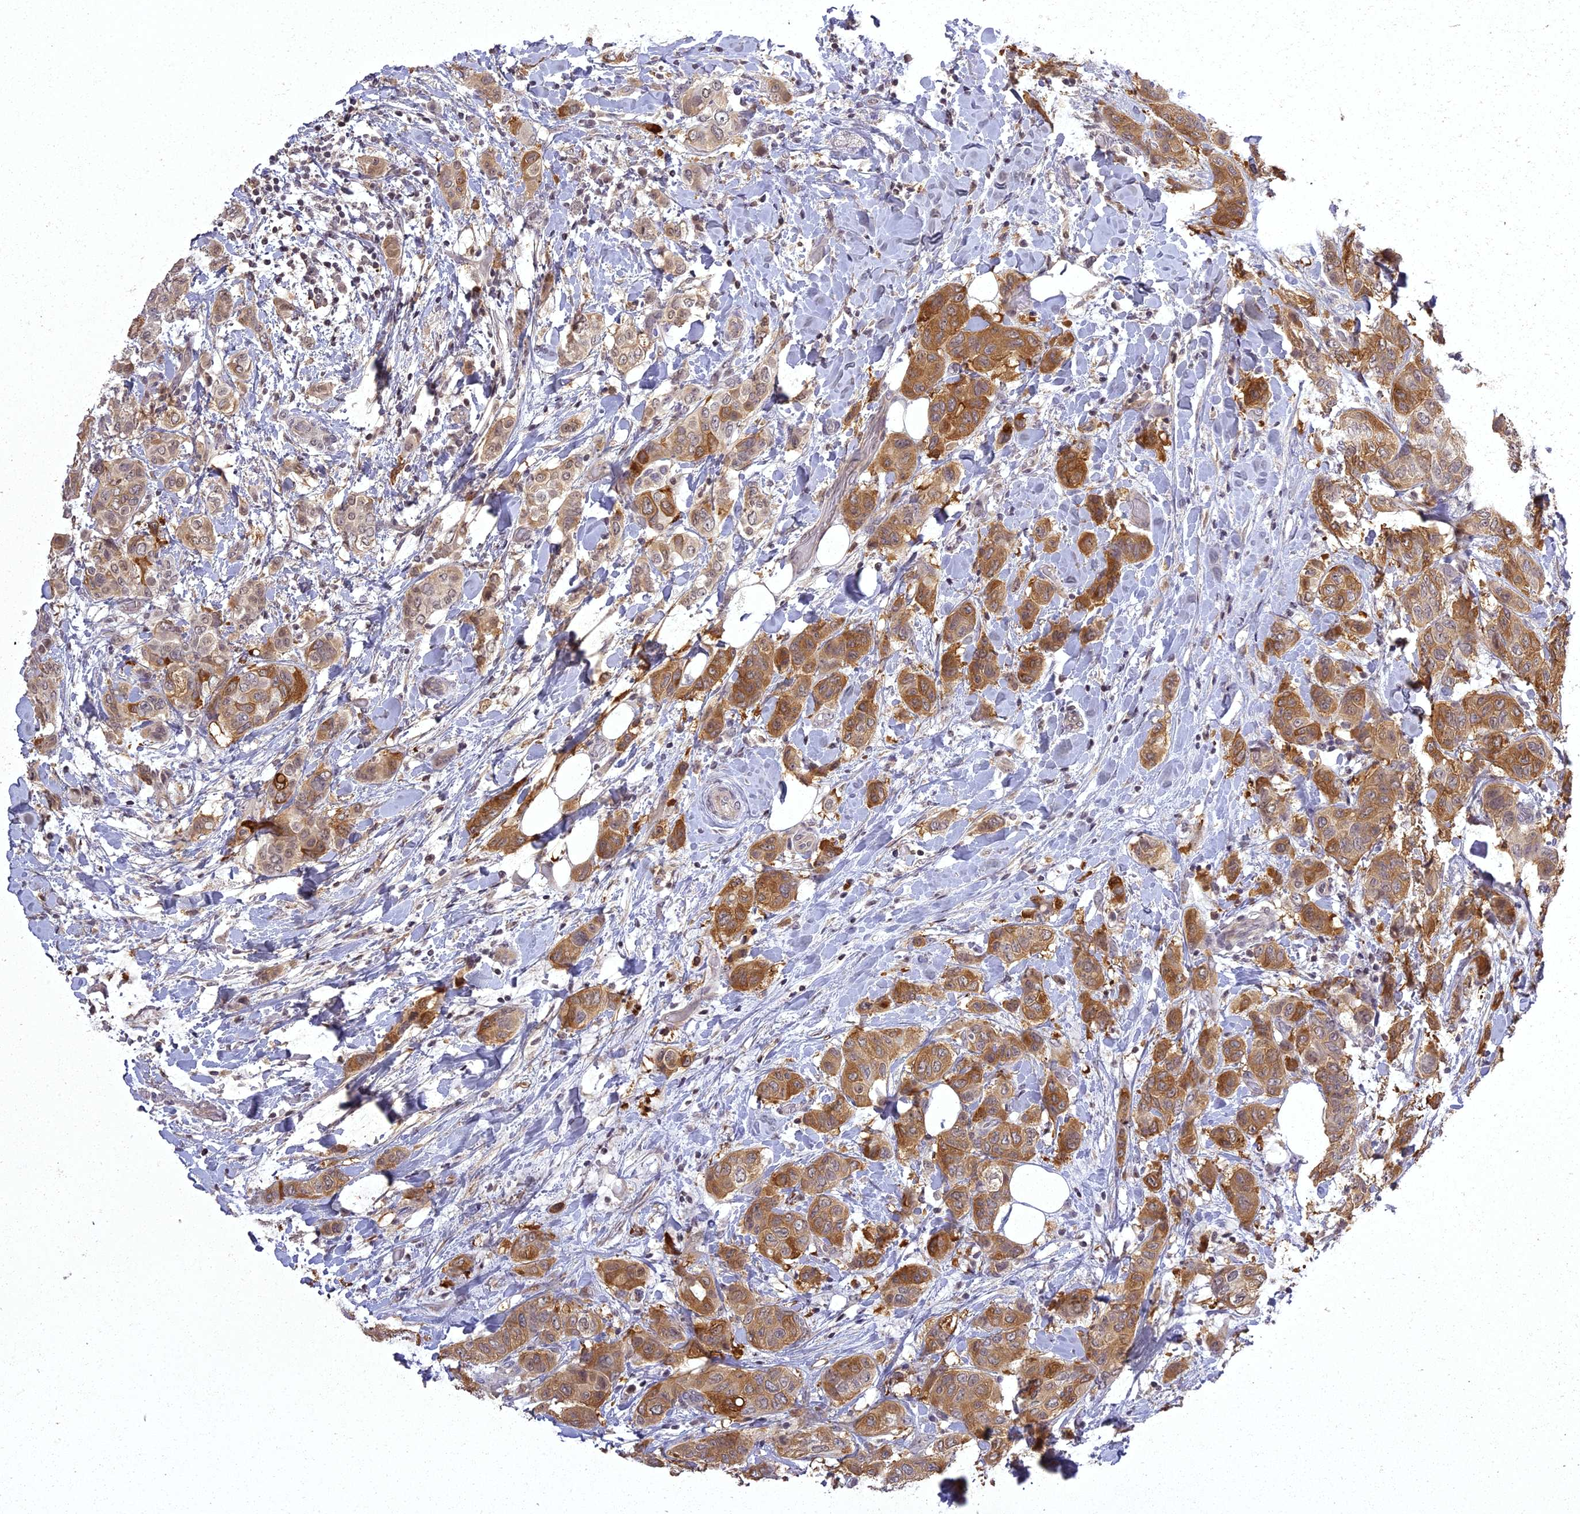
{"staining": {"intensity": "moderate", "quantity": "25%-75%", "location": "cytoplasmic/membranous"}, "tissue": "breast cancer", "cell_type": "Tumor cells", "image_type": "cancer", "snomed": [{"axis": "morphology", "description": "Lobular carcinoma"}, {"axis": "topography", "description": "Breast"}], "caption": "Immunohistochemical staining of lobular carcinoma (breast) shows moderate cytoplasmic/membranous protein staining in about 25%-75% of tumor cells.", "gene": "ING5", "patient": {"sex": "female", "age": 51}}